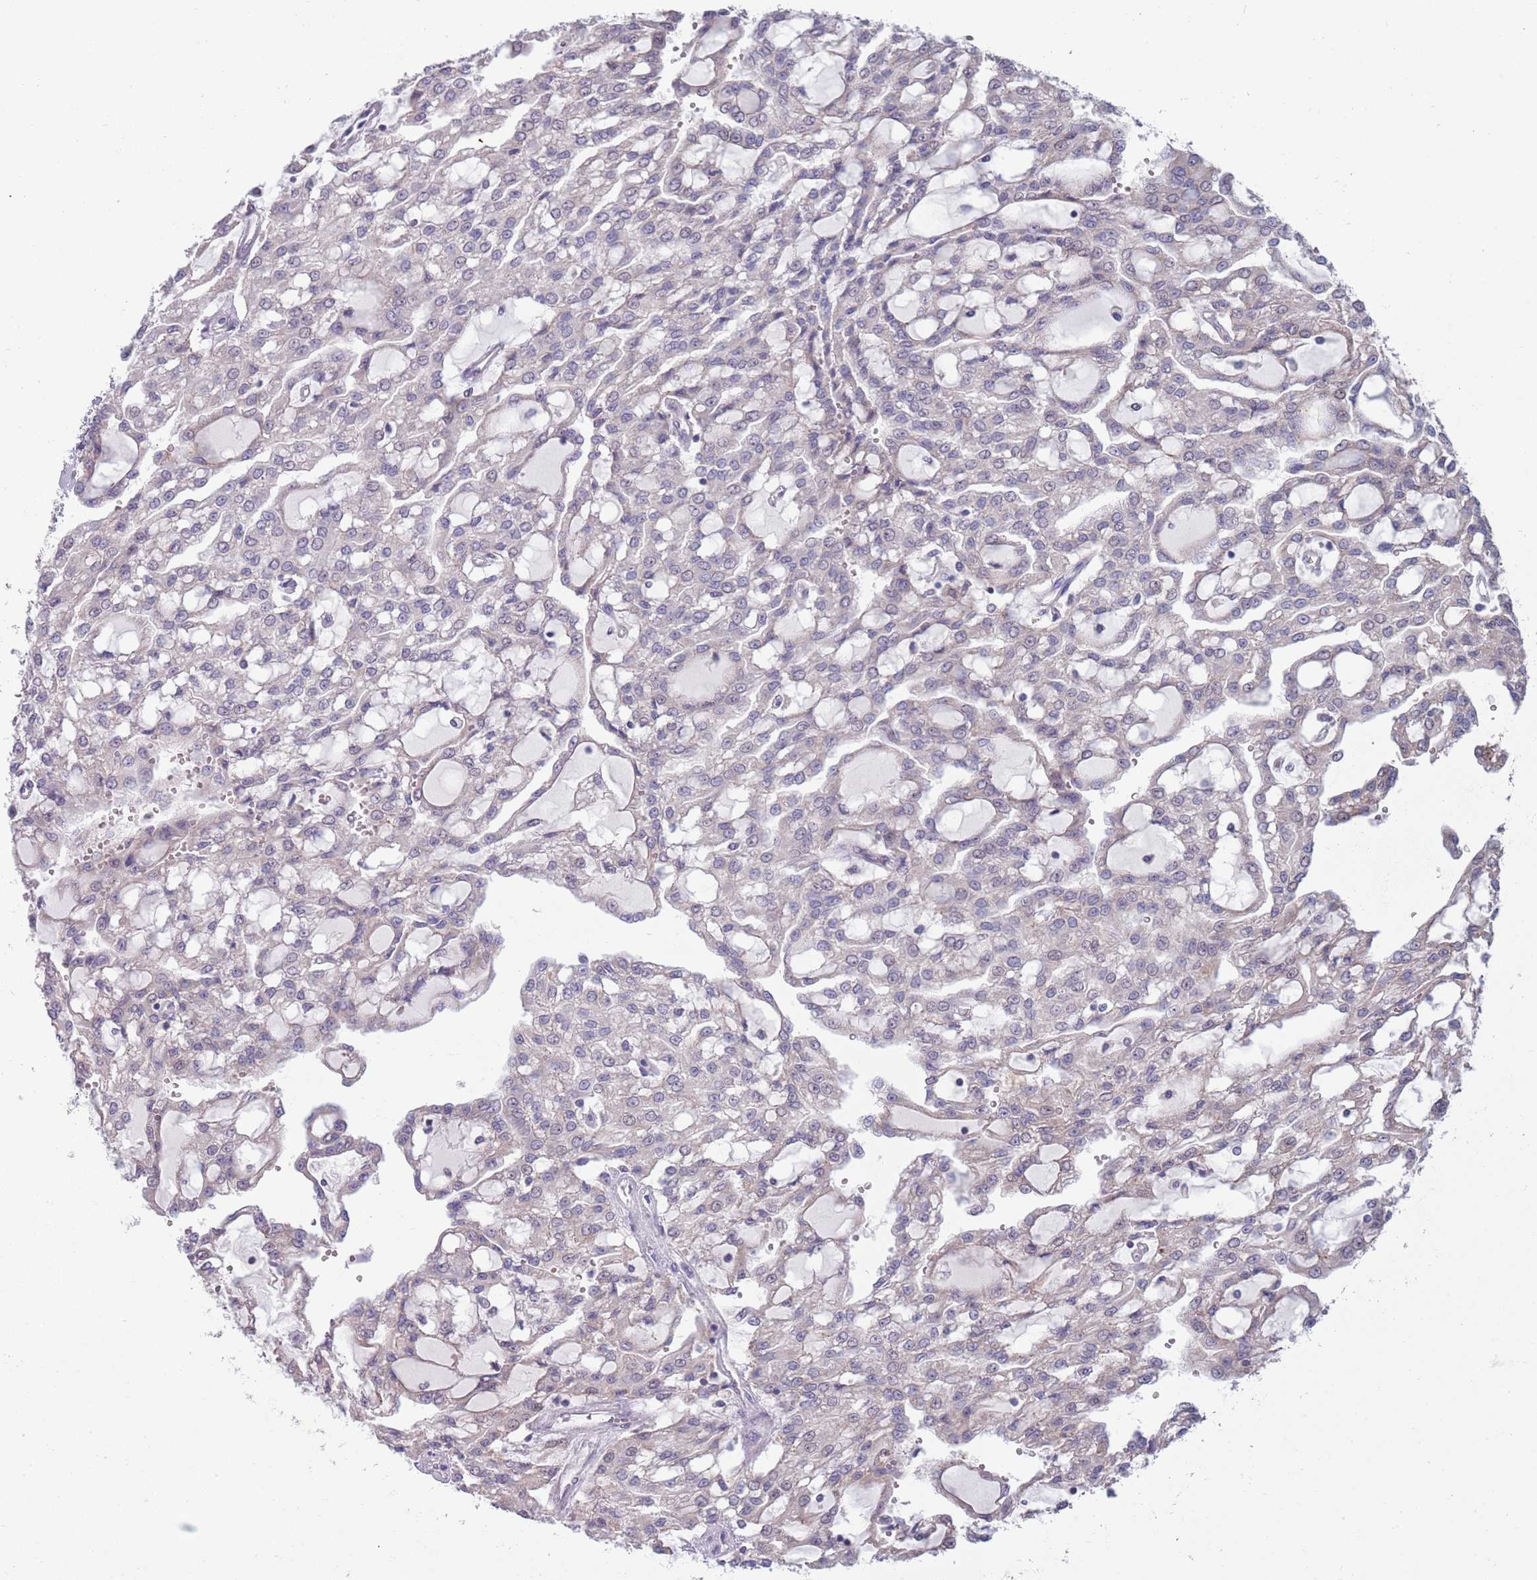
{"staining": {"intensity": "negative", "quantity": "none", "location": "none"}, "tissue": "renal cancer", "cell_type": "Tumor cells", "image_type": "cancer", "snomed": [{"axis": "morphology", "description": "Adenocarcinoma, NOS"}, {"axis": "topography", "description": "Kidney"}], "caption": "Adenocarcinoma (renal) was stained to show a protein in brown. There is no significant staining in tumor cells.", "gene": "CLNS1A", "patient": {"sex": "male", "age": 63}}